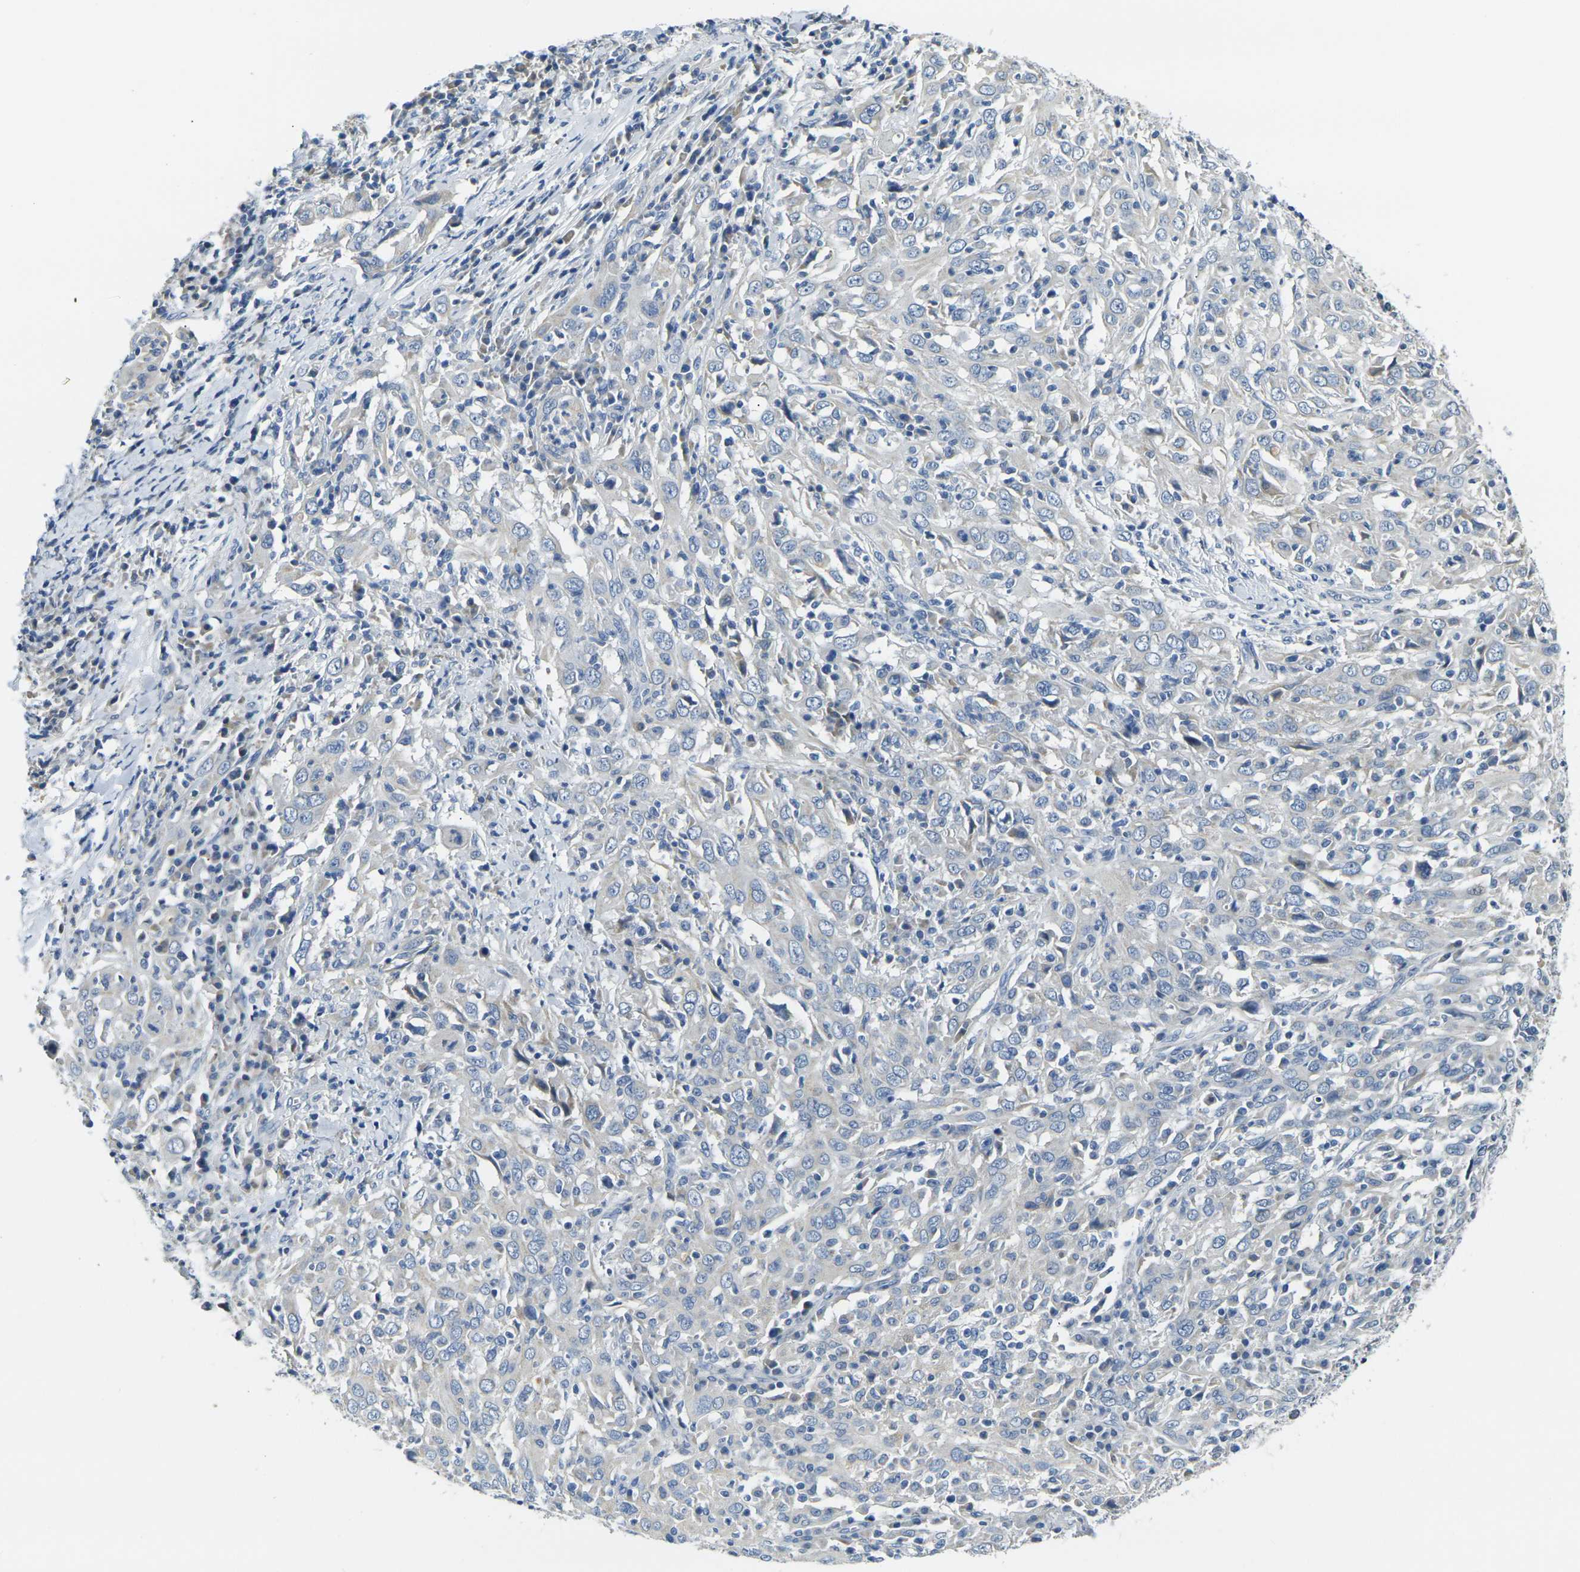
{"staining": {"intensity": "negative", "quantity": "none", "location": "none"}, "tissue": "cervical cancer", "cell_type": "Tumor cells", "image_type": "cancer", "snomed": [{"axis": "morphology", "description": "Squamous cell carcinoma, NOS"}, {"axis": "topography", "description": "Cervix"}], "caption": "Immunohistochemistry image of cervical squamous cell carcinoma stained for a protein (brown), which exhibits no positivity in tumor cells.", "gene": "SHISAL2B", "patient": {"sex": "female", "age": 46}}